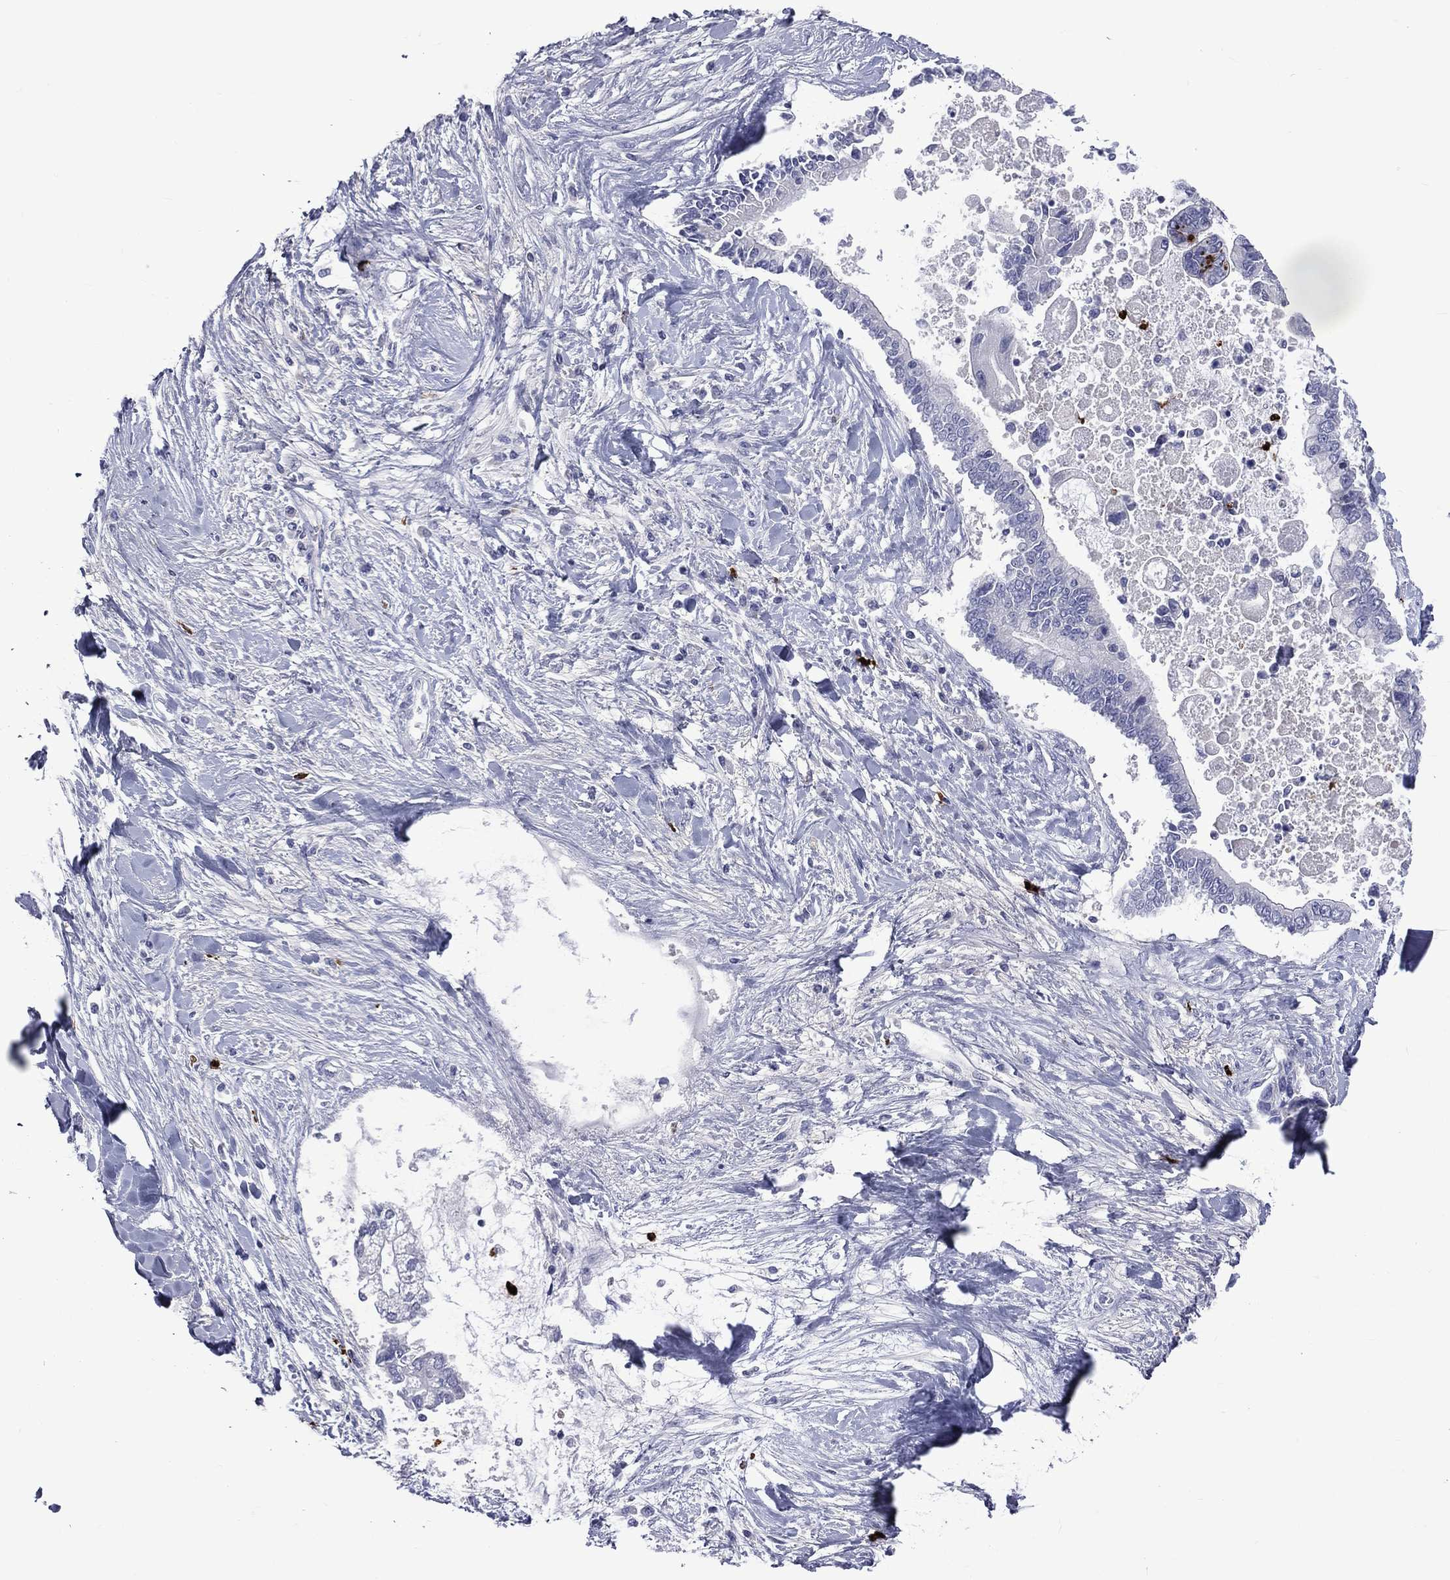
{"staining": {"intensity": "negative", "quantity": "none", "location": "none"}, "tissue": "liver cancer", "cell_type": "Tumor cells", "image_type": "cancer", "snomed": [{"axis": "morphology", "description": "Cholangiocarcinoma"}, {"axis": "topography", "description": "Liver"}], "caption": "Protein analysis of liver cancer (cholangiocarcinoma) demonstrates no significant staining in tumor cells.", "gene": "ELANE", "patient": {"sex": "male", "age": 50}}